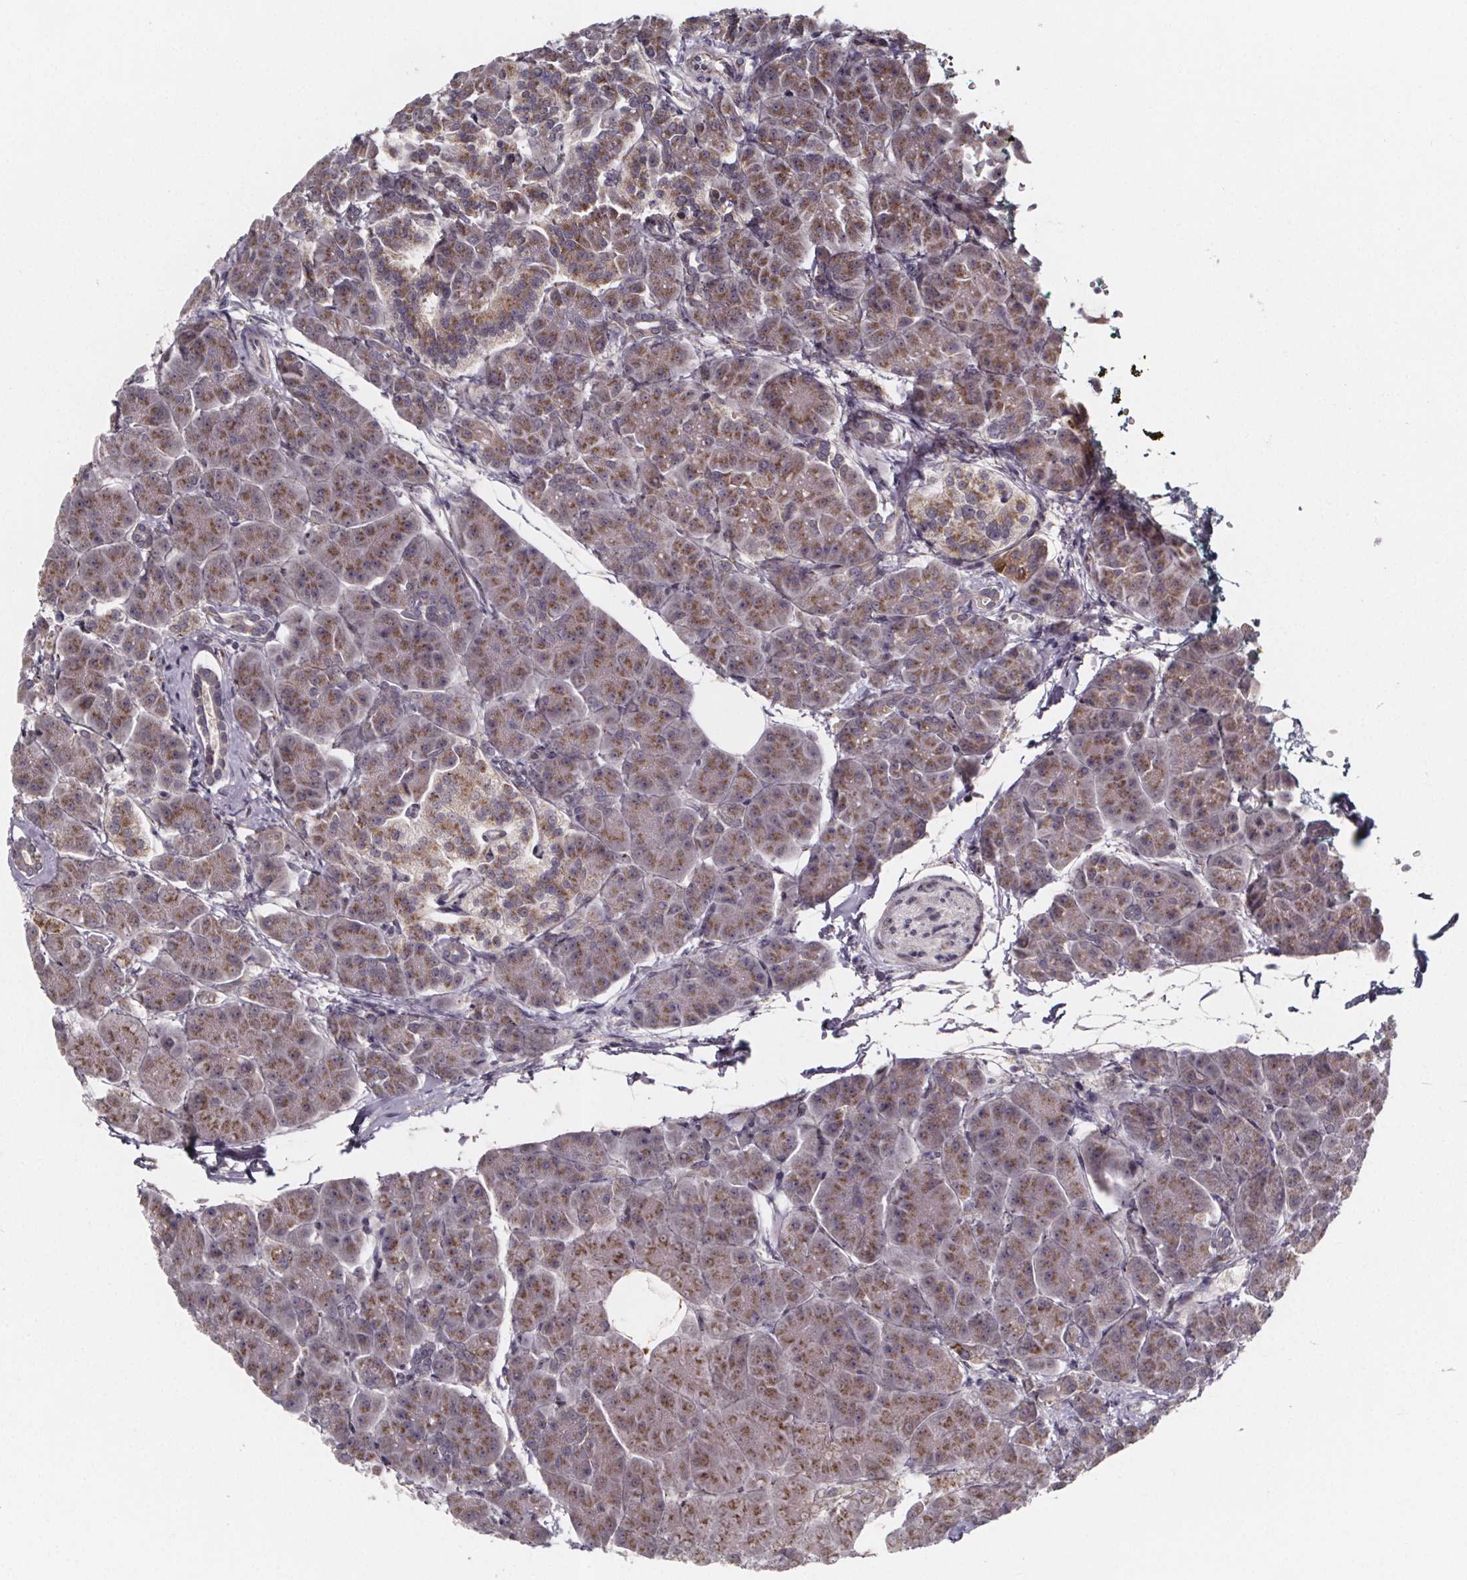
{"staining": {"intensity": "moderate", "quantity": "25%-75%", "location": "cytoplasmic/membranous"}, "tissue": "pancreas", "cell_type": "Exocrine glandular cells", "image_type": "normal", "snomed": [{"axis": "morphology", "description": "Normal tissue, NOS"}, {"axis": "topography", "description": "Adipose tissue"}, {"axis": "topography", "description": "Pancreas"}, {"axis": "topography", "description": "Peripheral nerve tissue"}], "caption": "Human pancreas stained with a brown dye demonstrates moderate cytoplasmic/membranous positive positivity in about 25%-75% of exocrine glandular cells.", "gene": "NDST1", "patient": {"sex": "female", "age": 58}}